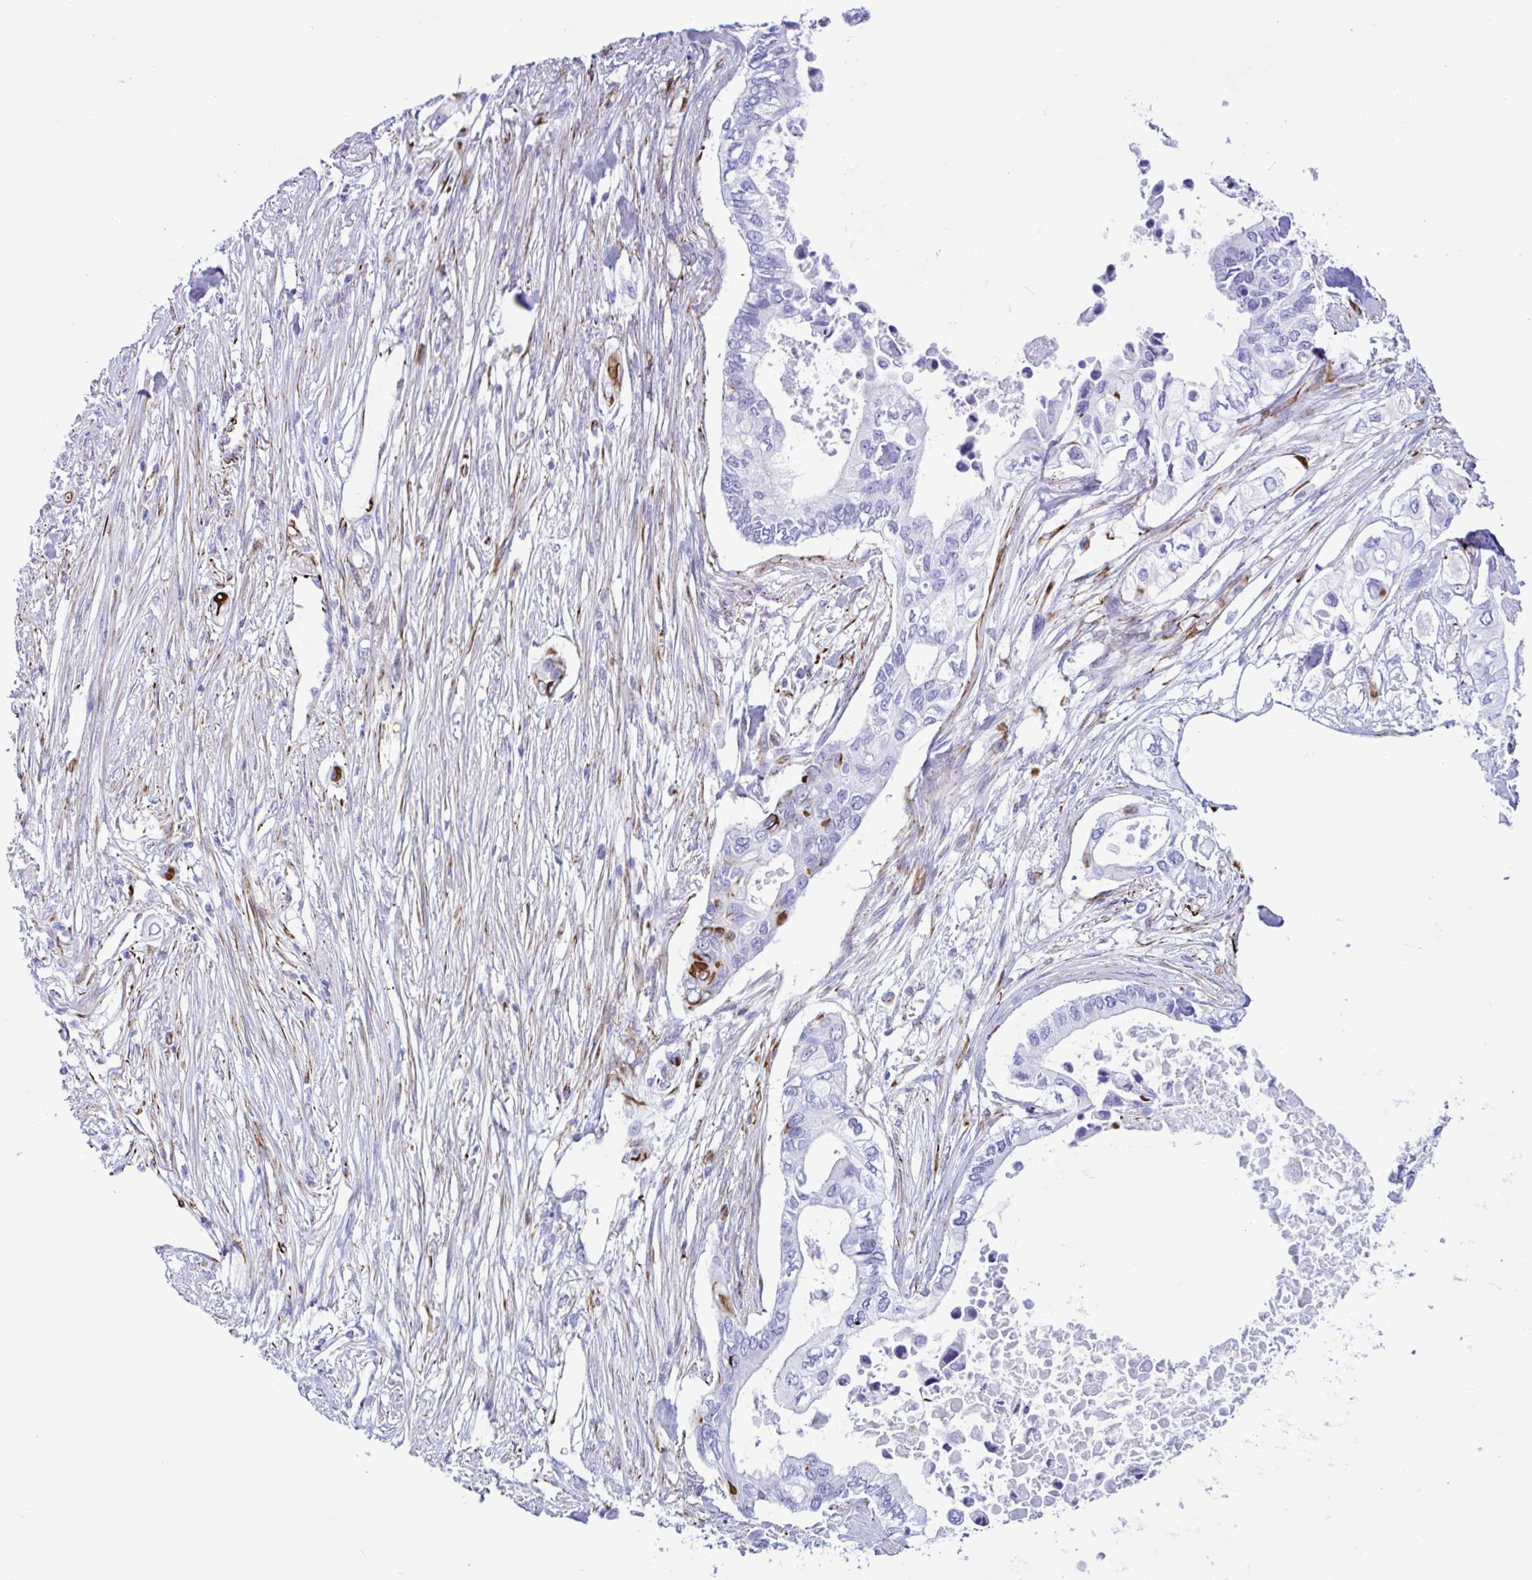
{"staining": {"intensity": "negative", "quantity": "none", "location": "none"}, "tissue": "pancreatic cancer", "cell_type": "Tumor cells", "image_type": "cancer", "snomed": [{"axis": "morphology", "description": "Adenocarcinoma, NOS"}, {"axis": "topography", "description": "Pancreas"}], "caption": "Pancreatic adenocarcinoma stained for a protein using IHC demonstrates no expression tumor cells.", "gene": "SMAD5", "patient": {"sex": "female", "age": 63}}